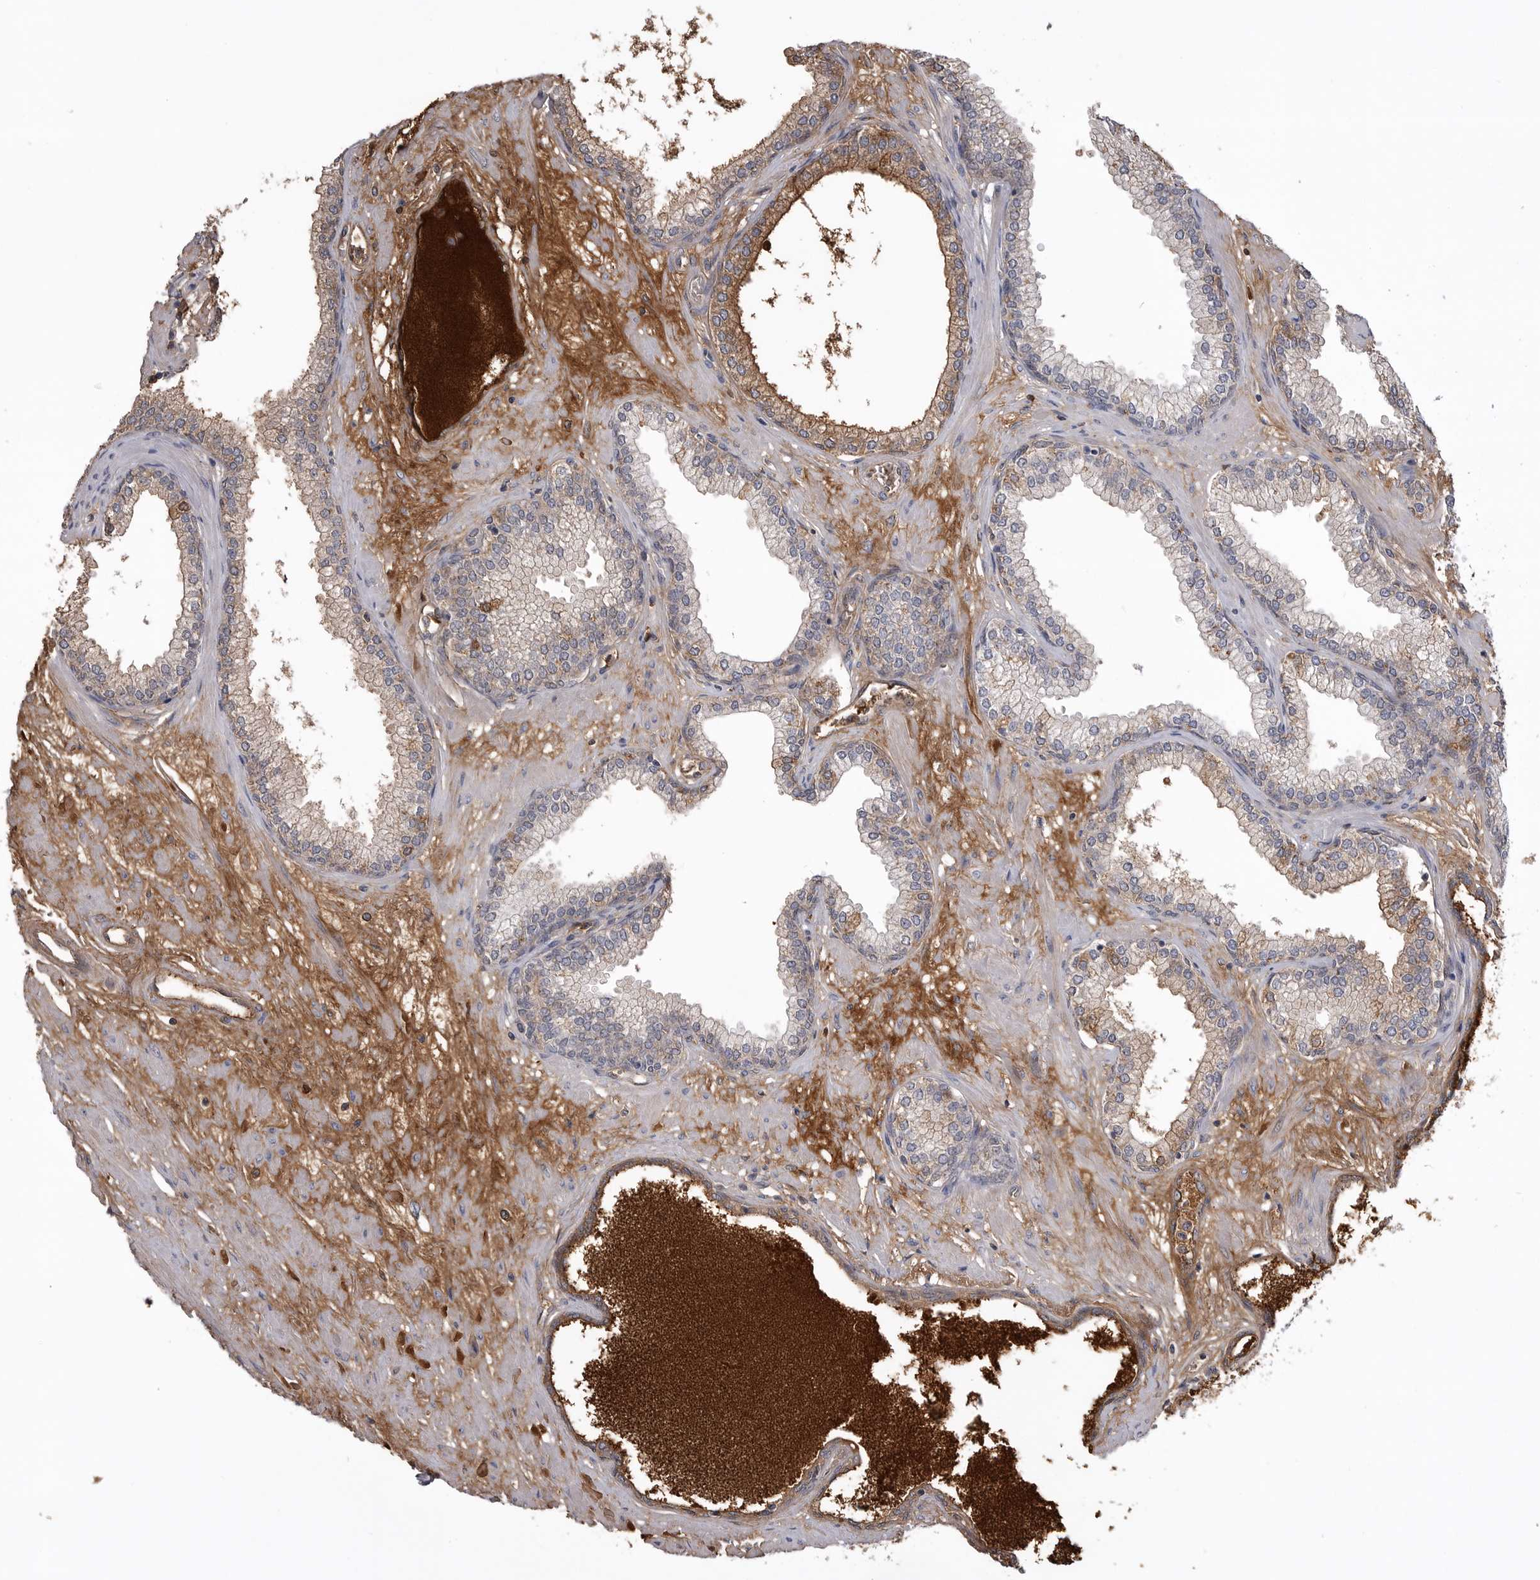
{"staining": {"intensity": "moderate", "quantity": "<25%", "location": "cytoplasmic/membranous"}, "tissue": "prostate", "cell_type": "Glandular cells", "image_type": "normal", "snomed": [{"axis": "morphology", "description": "Normal tissue, NOS"}, {"axis": "morphology", "description": "Urothelial carcinoma, Low grade"}, {"axis": "topography", "description": "Urinary bladder"}, {"axis": "topography", "description": "Prostate"}], "caption": "Brown immunohistochemical staining in normal human prostate exhibits moderate cytoplasmic/membranous expression in about <25% of glandular cells. (brown staining indicates protein expression, while blue staining denotes nuclei).", "gene": "AHSG", "patient": {"sex": "male", "age": 60}}